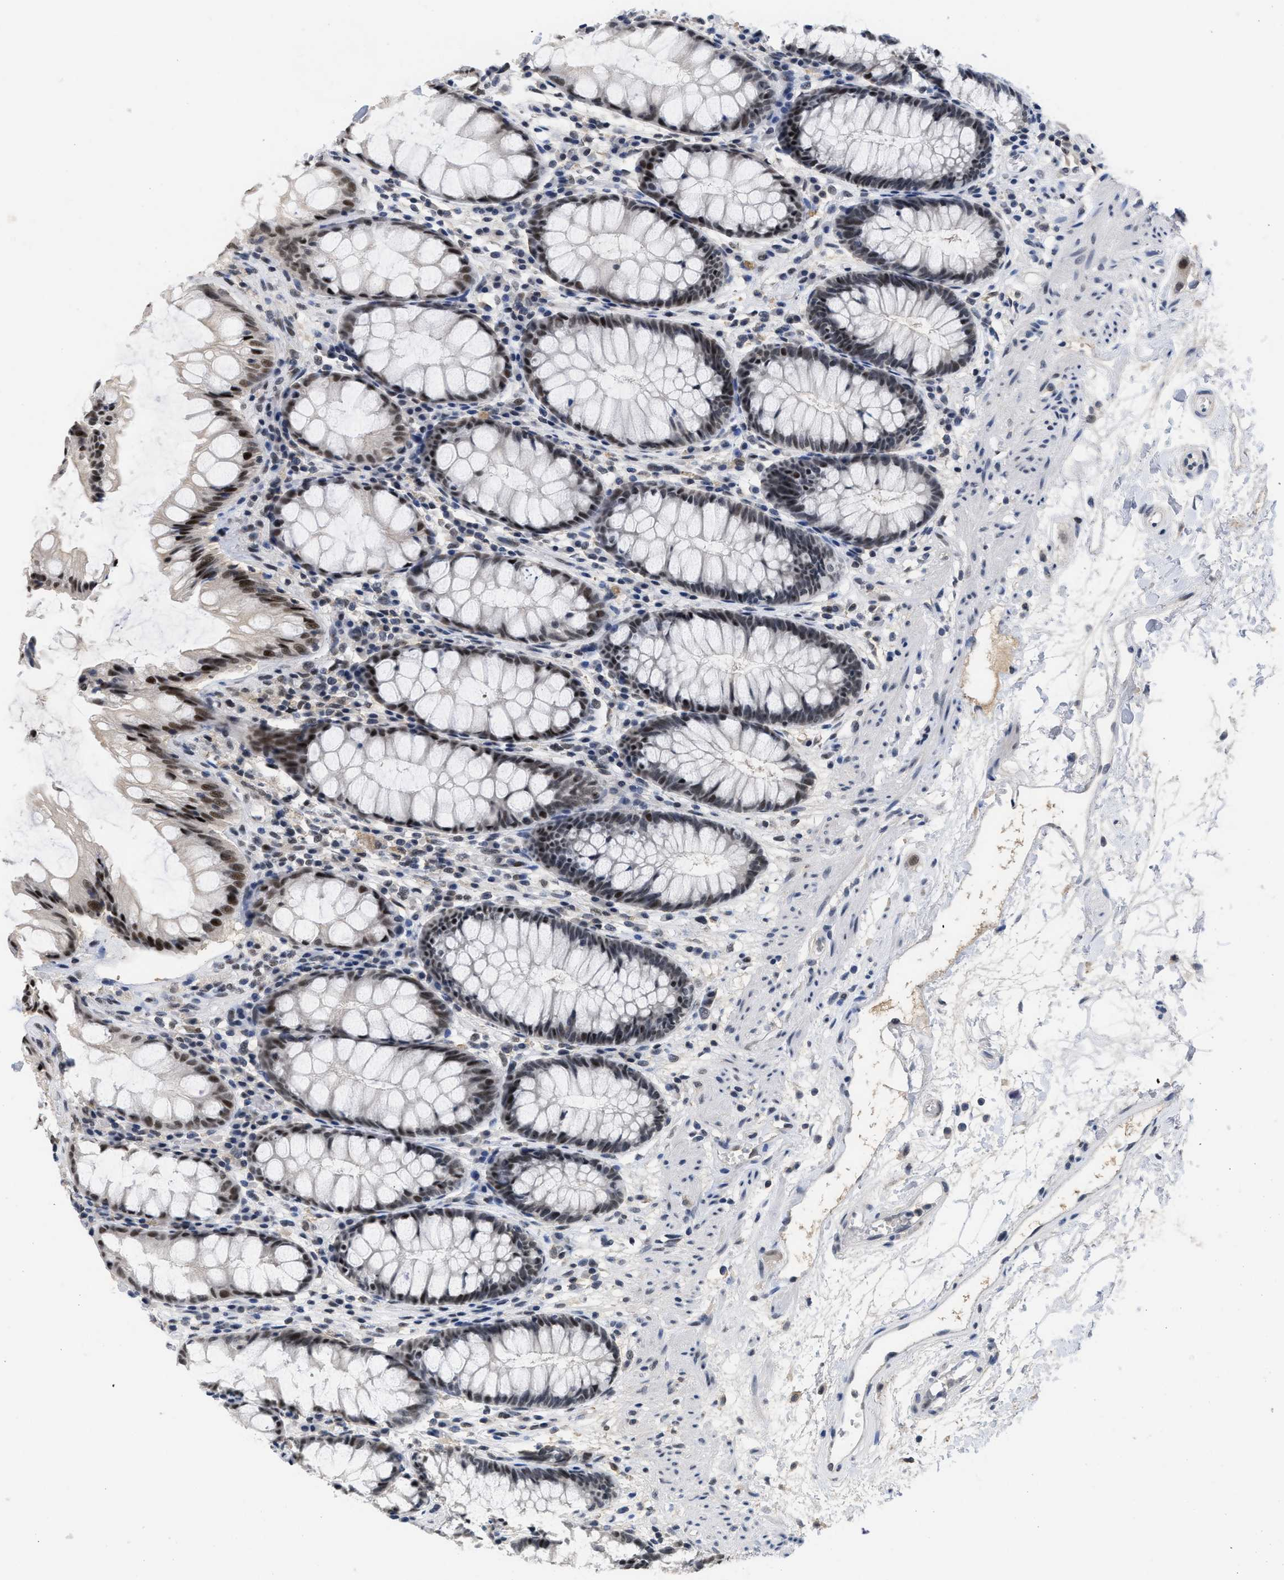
{"staining": {"intensity": "moderate", "quantity": "25%-75%", "location": "nuclear"}, "tissue": "rectum", "cell_type": "Glandular cells", "image_type": "normal", "snomed": [{"axis": "morphology", "description": "Normal tissue, NOS"}, {"axis": "topography", "description": "Rectum"}], "caption": "Rectum stained with a protein marker displays moderate staining in glandular cells.", "gene": "GGNBP2", "patient": {"sex": "male", "age": 64}}